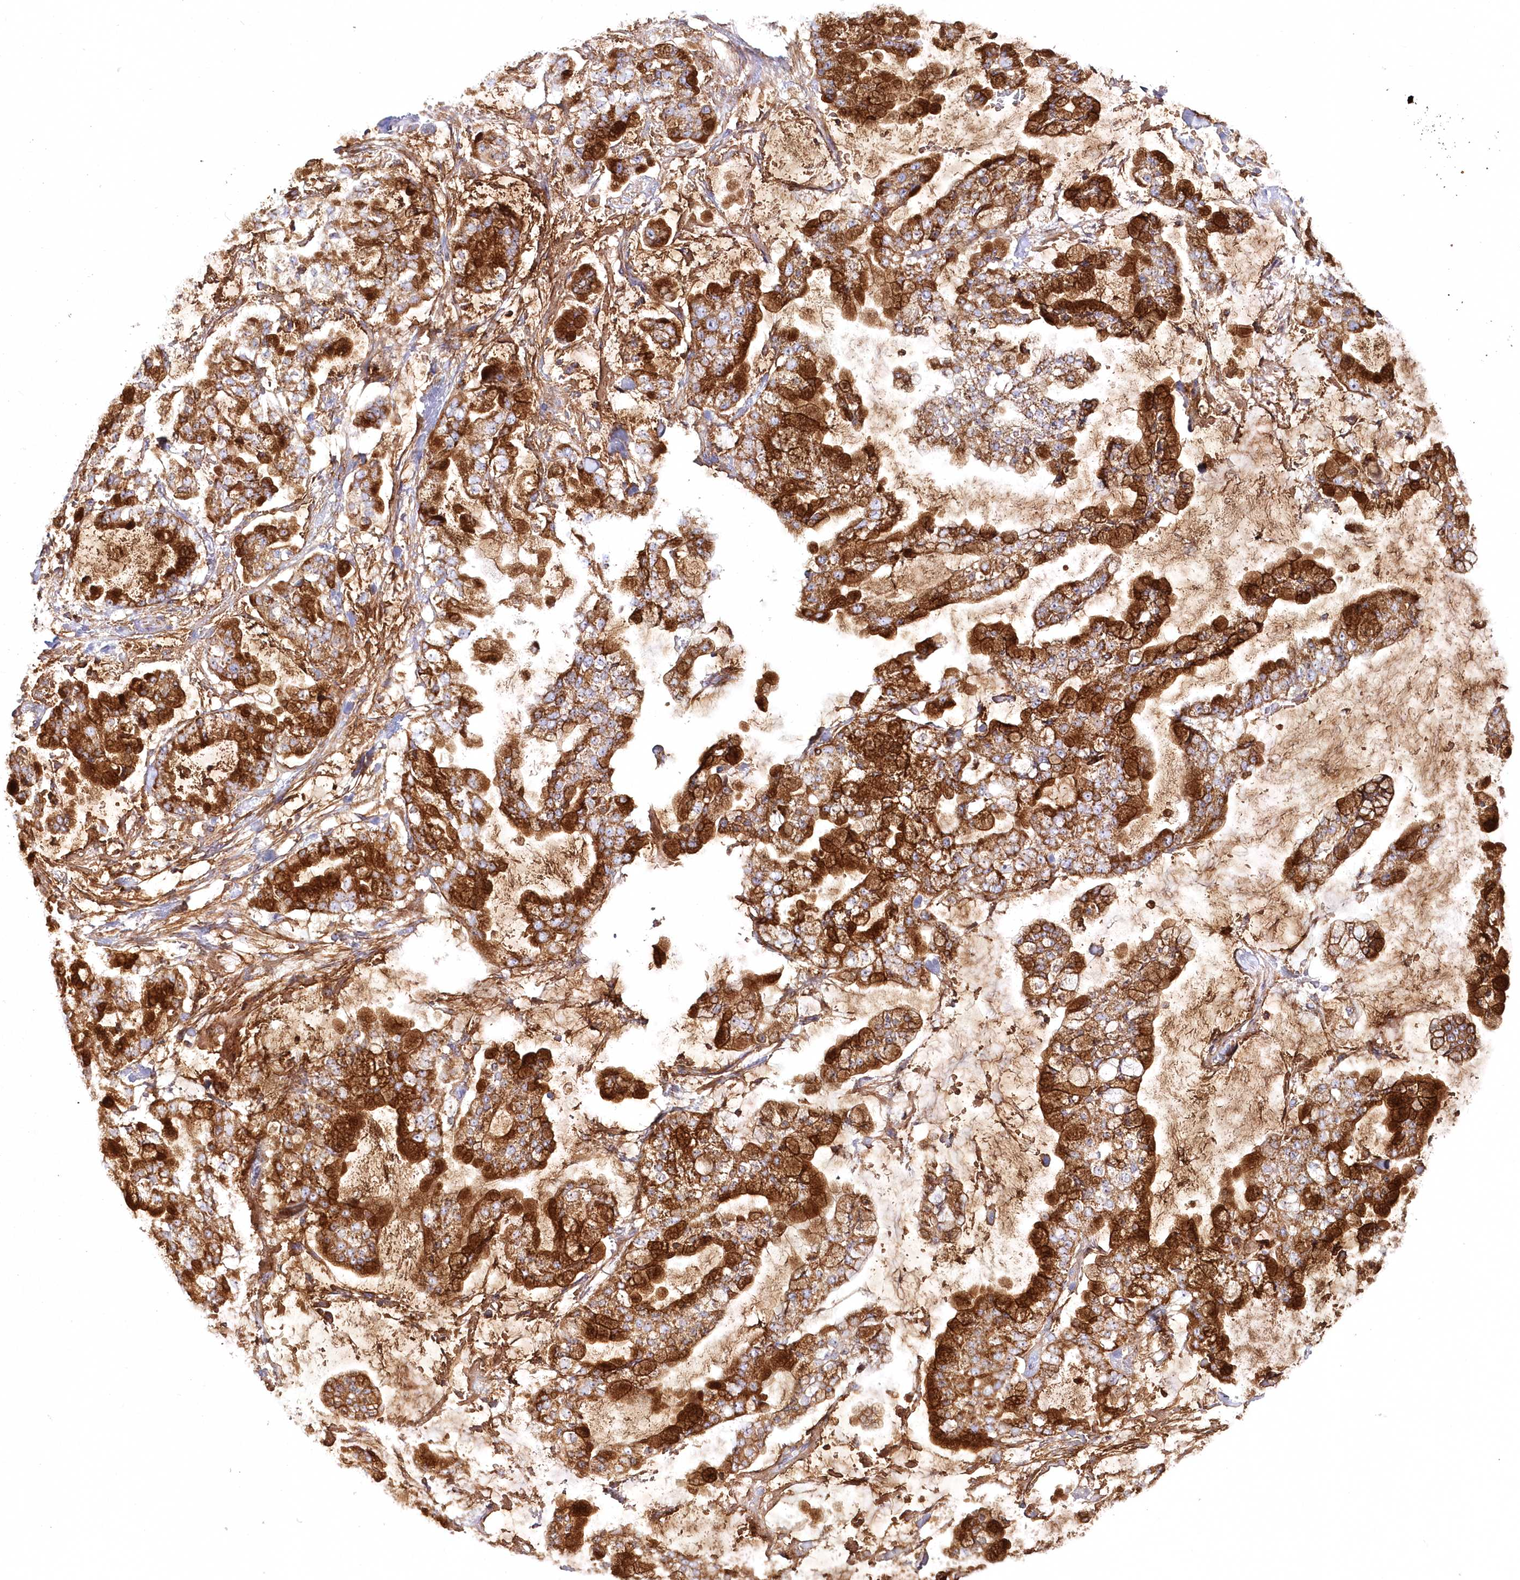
{"staining": {"intensity": "strong", "quantity": ">75%", "location": "cytoplasmic/membranous"}, "tissue": "stomach cancer", "cell_type": "Tumor cells", "image_type": "cancer", "snomed": [{"axis": "morphology", "description": "Normal tissue, NOS"}, {"axis": "morphology", "description": "Adenocarcinoma, NOS"}, {"axis": "topography", "description": "Stomach, upper"}, {"axis": "topography", "description": "Stomach"}], "caption": "Protein expression analysis of human stomach adenocarcinoma reveals strong cytoplasmic/membranous staining in approximately >75% of tumor cells. (Brightfield microscopy of DAB IHC at high magnification).", "gene": "DNA2", "patient": {"sex": "male", "age": 76}}